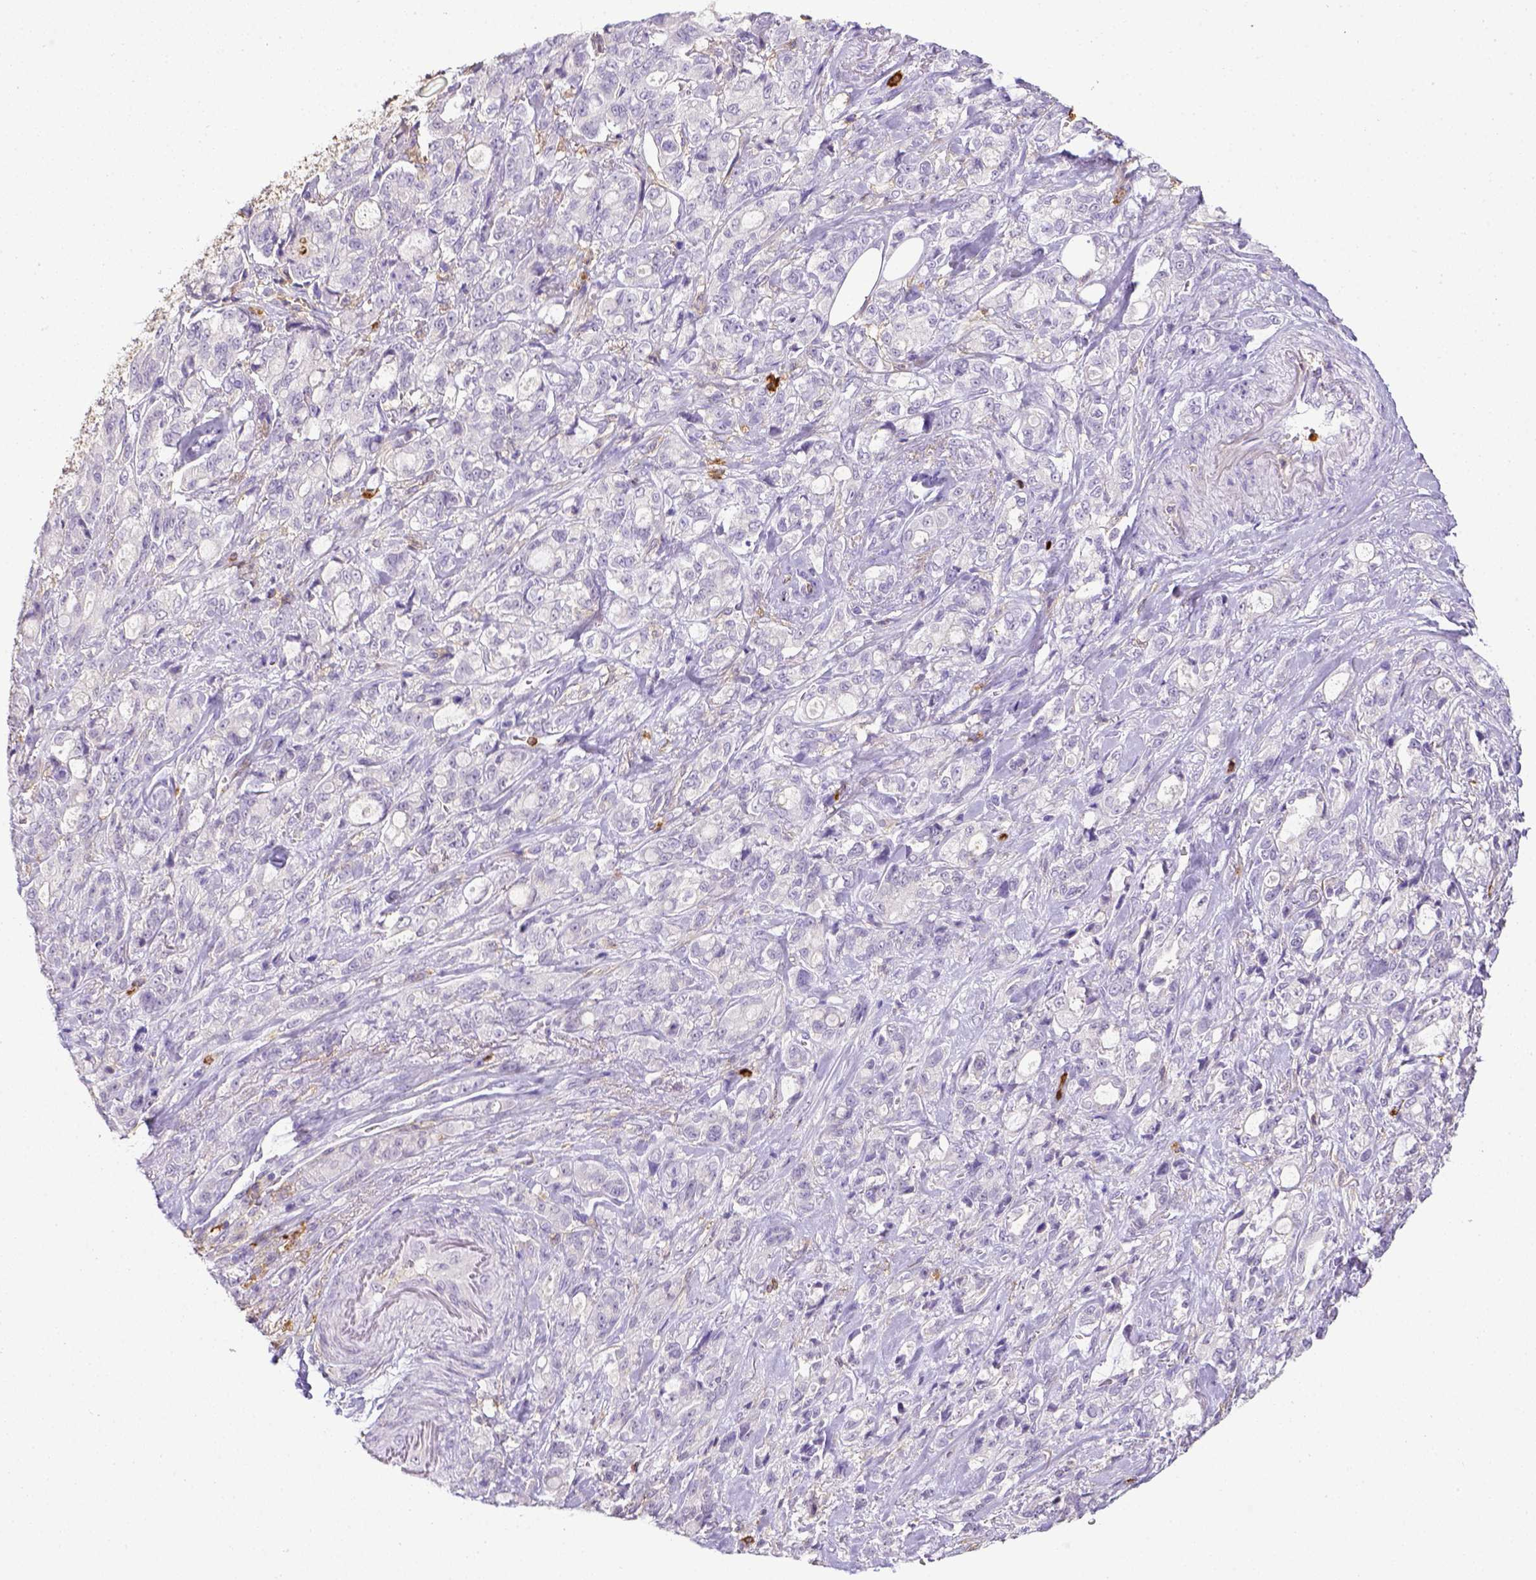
{"staining": {"intensity": "negative", "quantity": "none", "location": "none"}, "tissue": "stomach cancer", "cell_type": "Tumor cells", "image_type": "cancer", "snomed": [{"axis": "morphology", "description": "Adenocarcinoma, NOS"}, {"axis": "topography", "description": "Stomach"}], "caption": "Human stomach cancer (adenocarcinoma) stained for a protein using immunohistochemistry demonstrates no expression in tumor cells.", "gene": "ITGAM", "patient": {"sex": "male", "age": 63}}